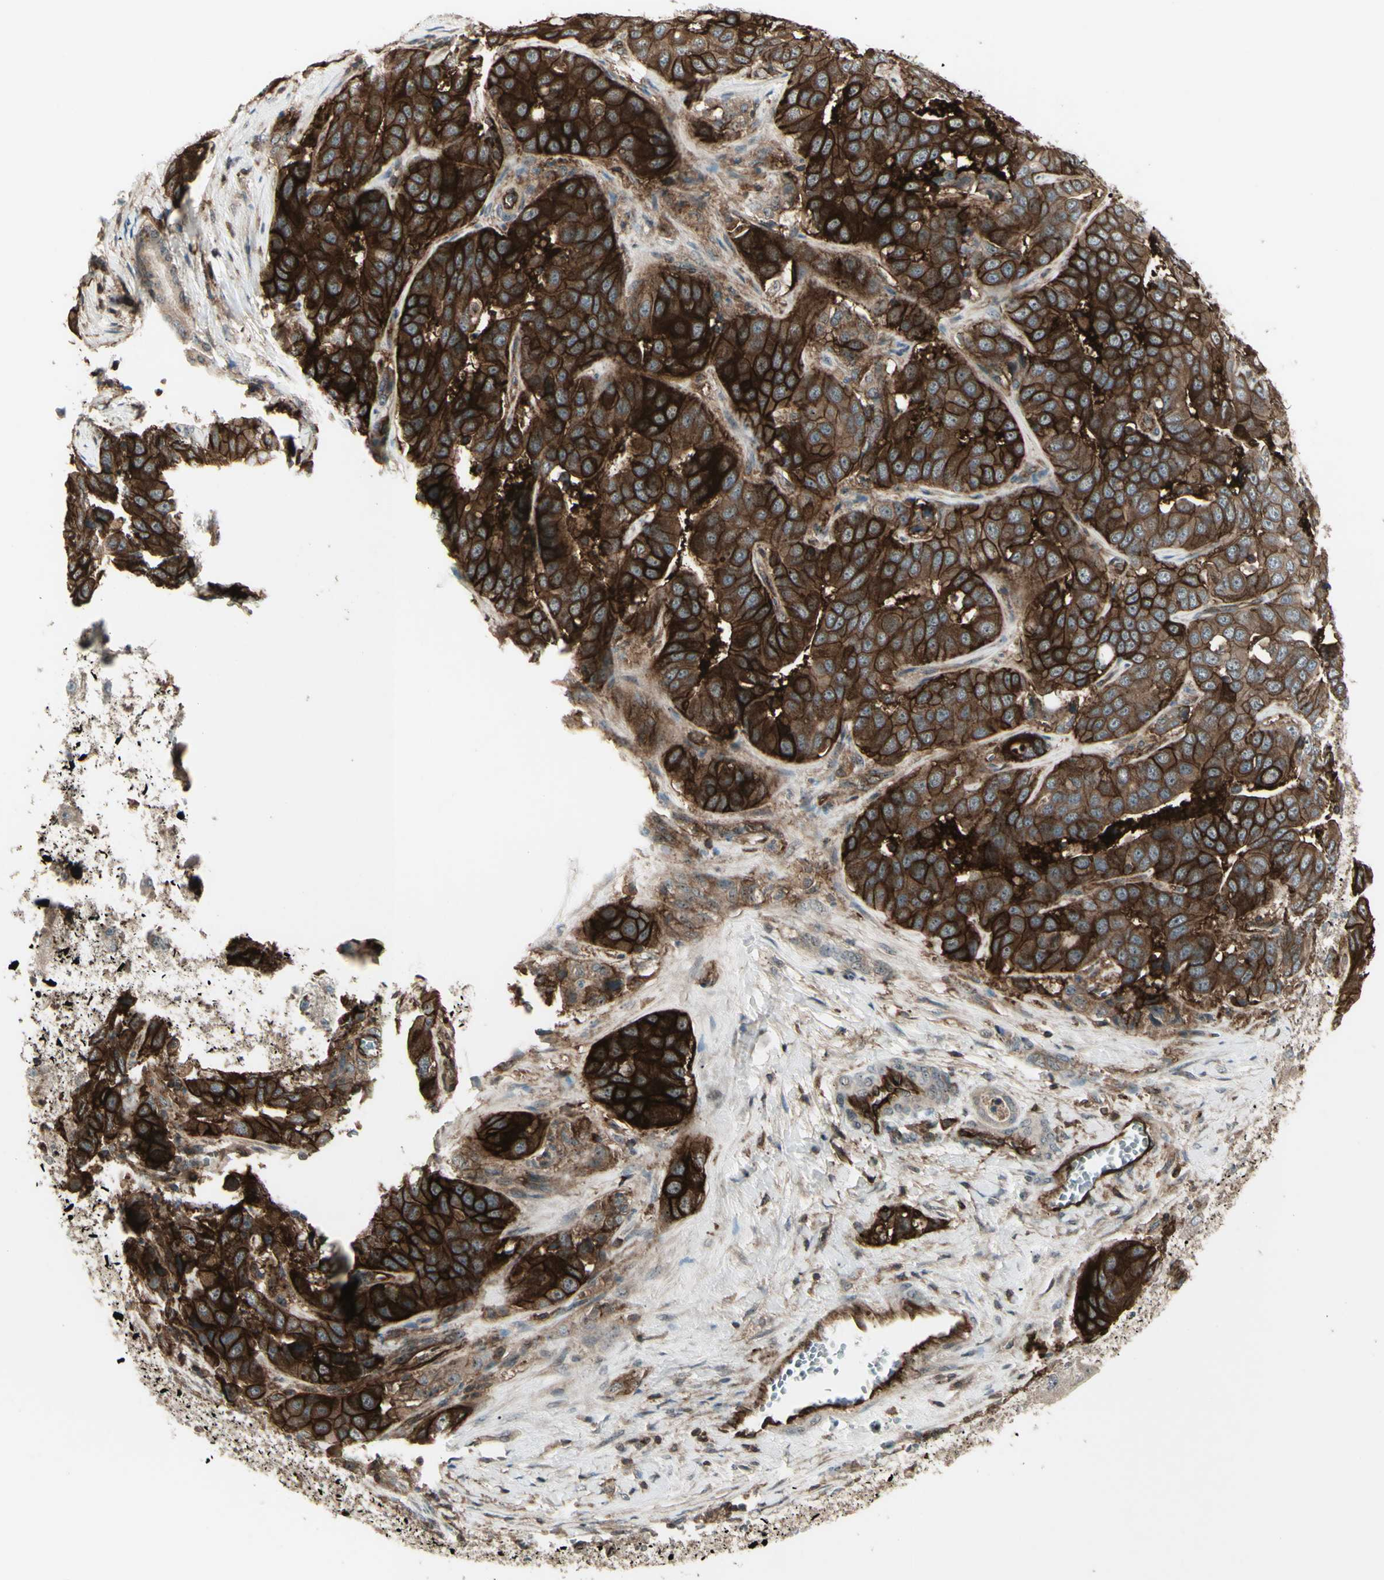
{"staining": {"intensity": "strong", "quantity": ">75%", "location": "cytoplasmic/membranous"}, "tissue": "liver cancer", "cell_type": "Tumor cells", "image_type": "cancer", "snomed": [{"axis": "morphology", "description": "Cholangiocarcinoma"}, {"axis": "topography", "description": "Liver"}], "caption": "Liver cancer tissue shows strong cytoplasmic/membranous expression in approximately >75% of tumor cells, visualized by immunohistochemistry.", "gene": "FXYD5", "patient": {"sex": "female", "age": 52}}